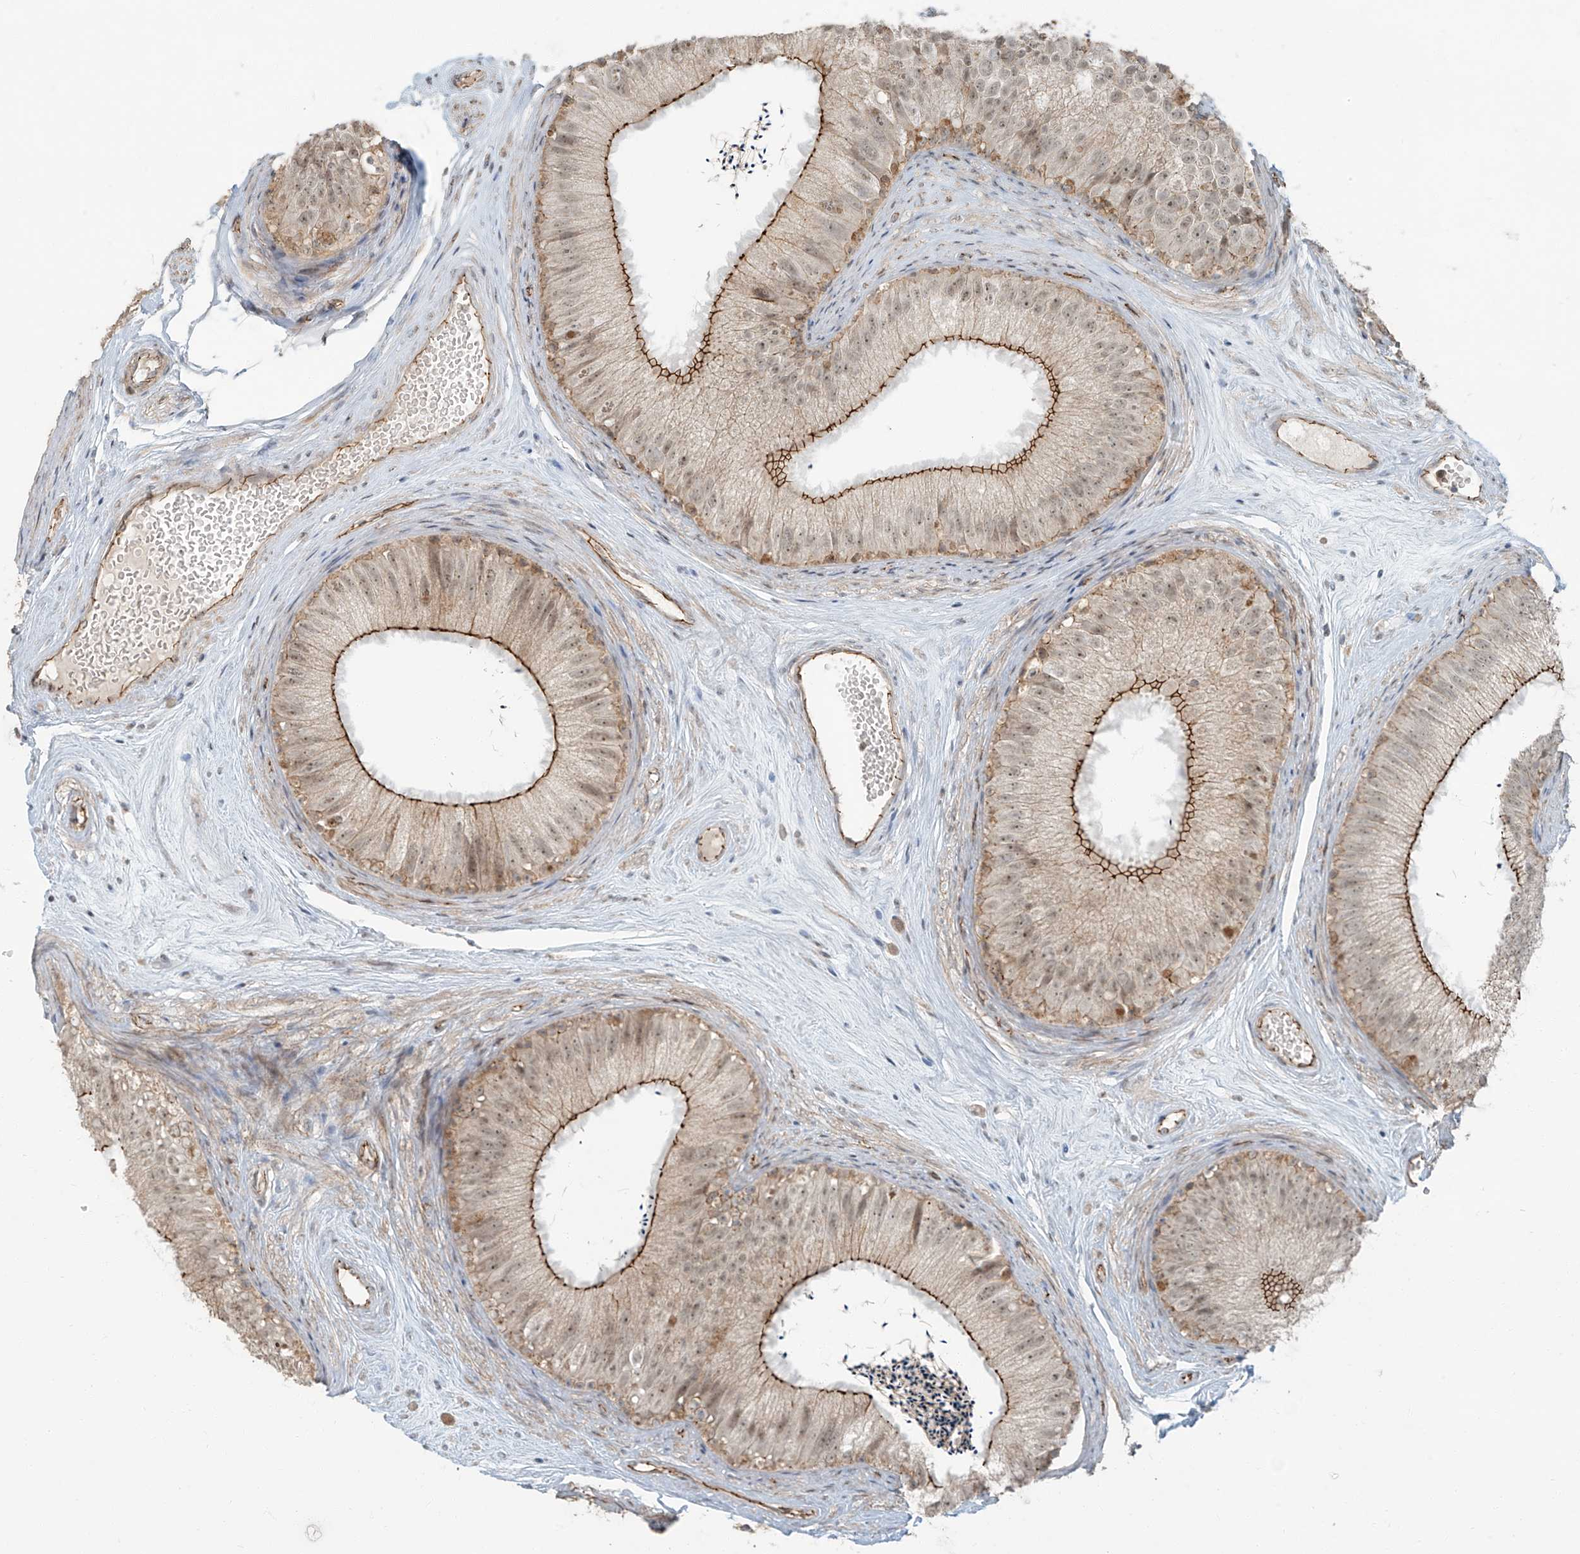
{"staining": {"intensity": "moderate", "quantity": ">75%", "location": "cytoplasmic/membranous,nuclear"}, "tissue": "epididymis", "cell_type": "Glandular cells", "image_type": "normal", "snomed": [{"axis": "morphology", "description": "Normal tissue, NOS"}, {"axis": "topography", "description": "Epididymis"}], "caption": "Glandular cells exhibit moderate cytoplasmic/membranous,nuclear expression in about >75% of cells in benign epididymis. The protein of interest is stained brown, and the nuclei are stained in blue (DAB IHC with brightfield microscopy, high magnification).", "gene": "ZNF16", "patient": {"sex": "male", "age": 77}}